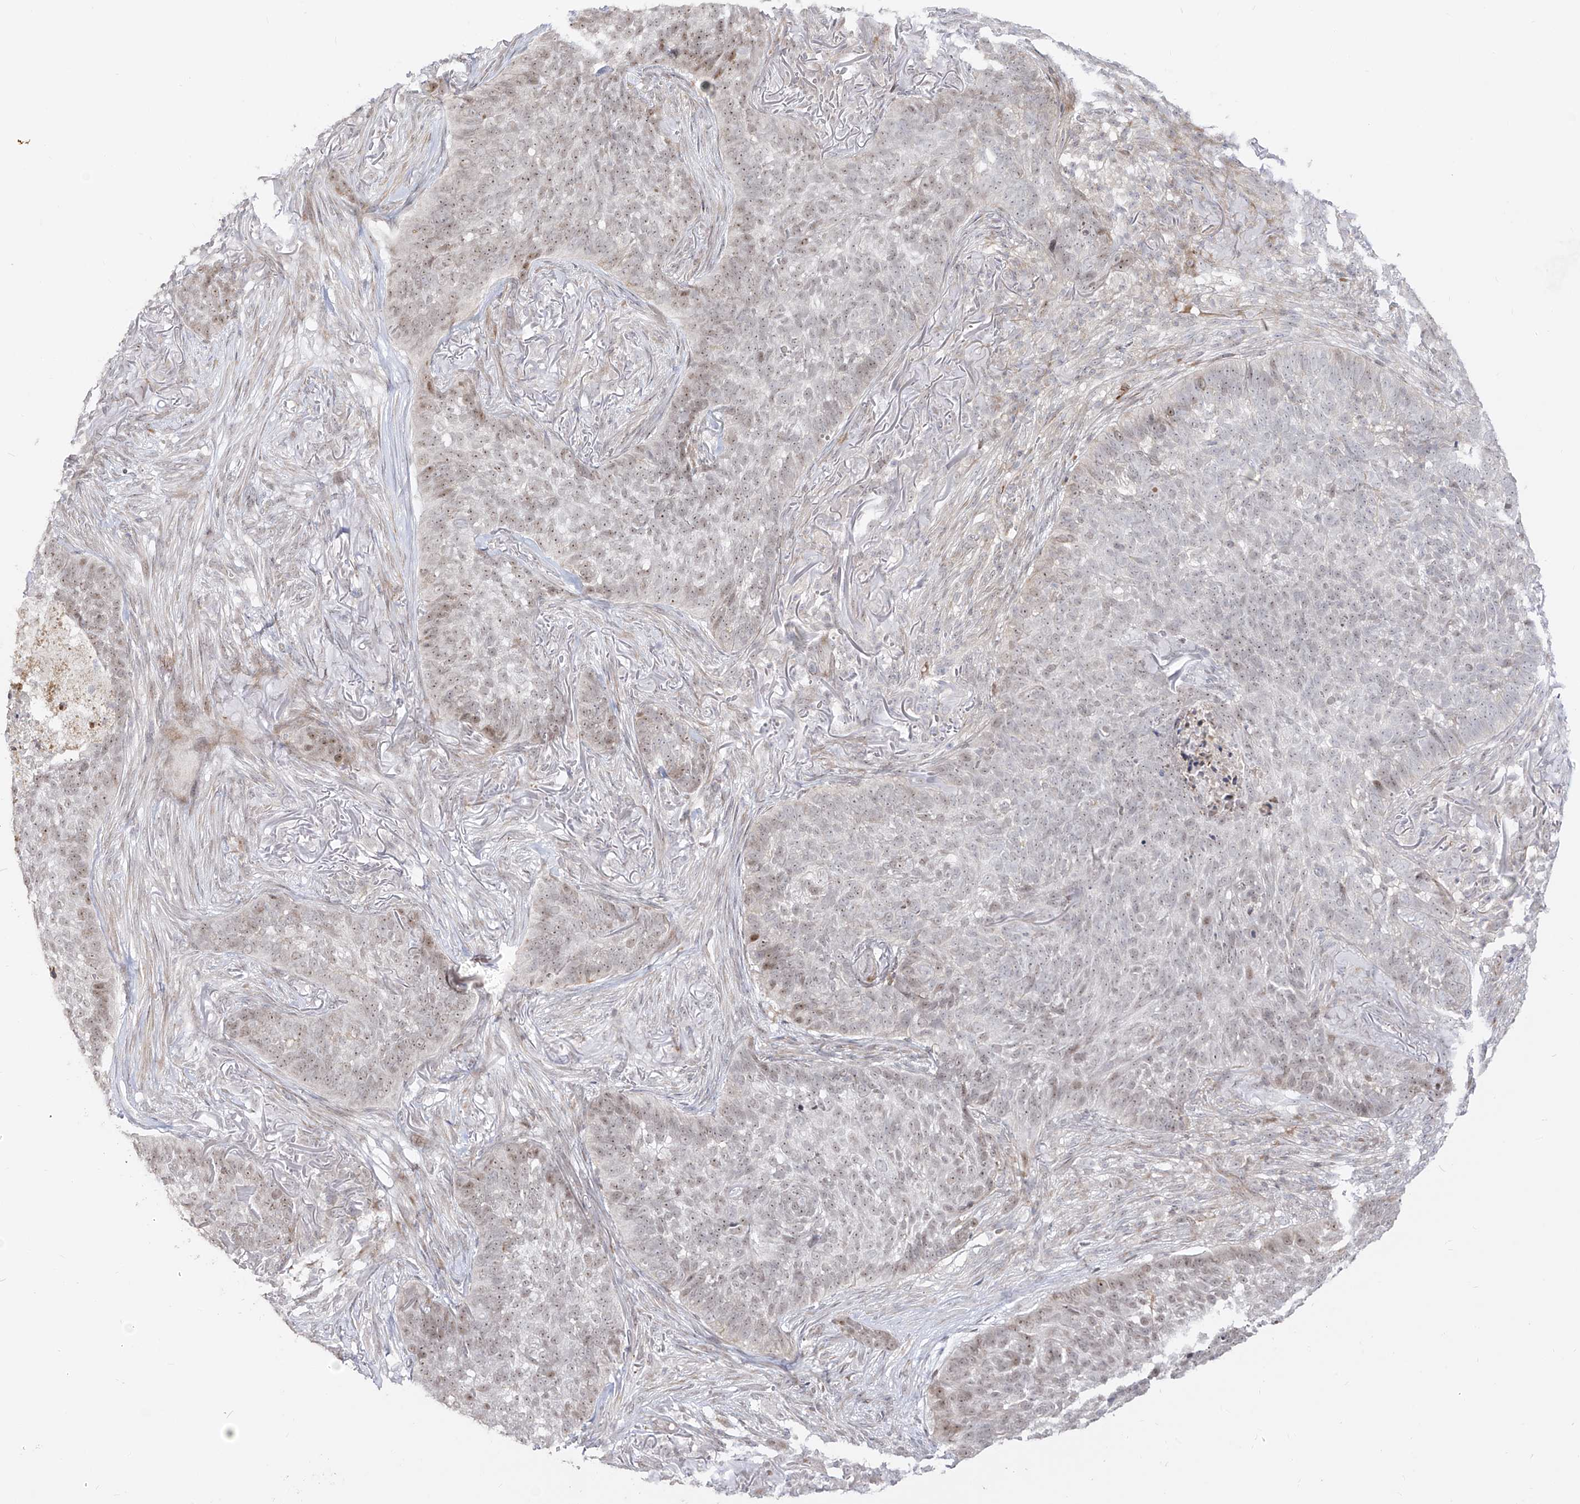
{"staining": {"intensity": "weak", "quantity": "25%-75%", "location": "nuclear"}, "tissue": "skin cancer", "cell_type": "Tumor cells", "image_type": "cancer", "snomed": [{"axis": "morphology", "description": "Basal cell carcinoma"}, {"axis": "topography", "description": "Skin"}], "caption": "Brown immunohistochemical staining in human skin basal cell carcinoma exhibits weak nuclear expression in approximately 25%-75% of tumor cells.", "gene": "ZNF180", "patient": {"sex": "male", "age": 85}}